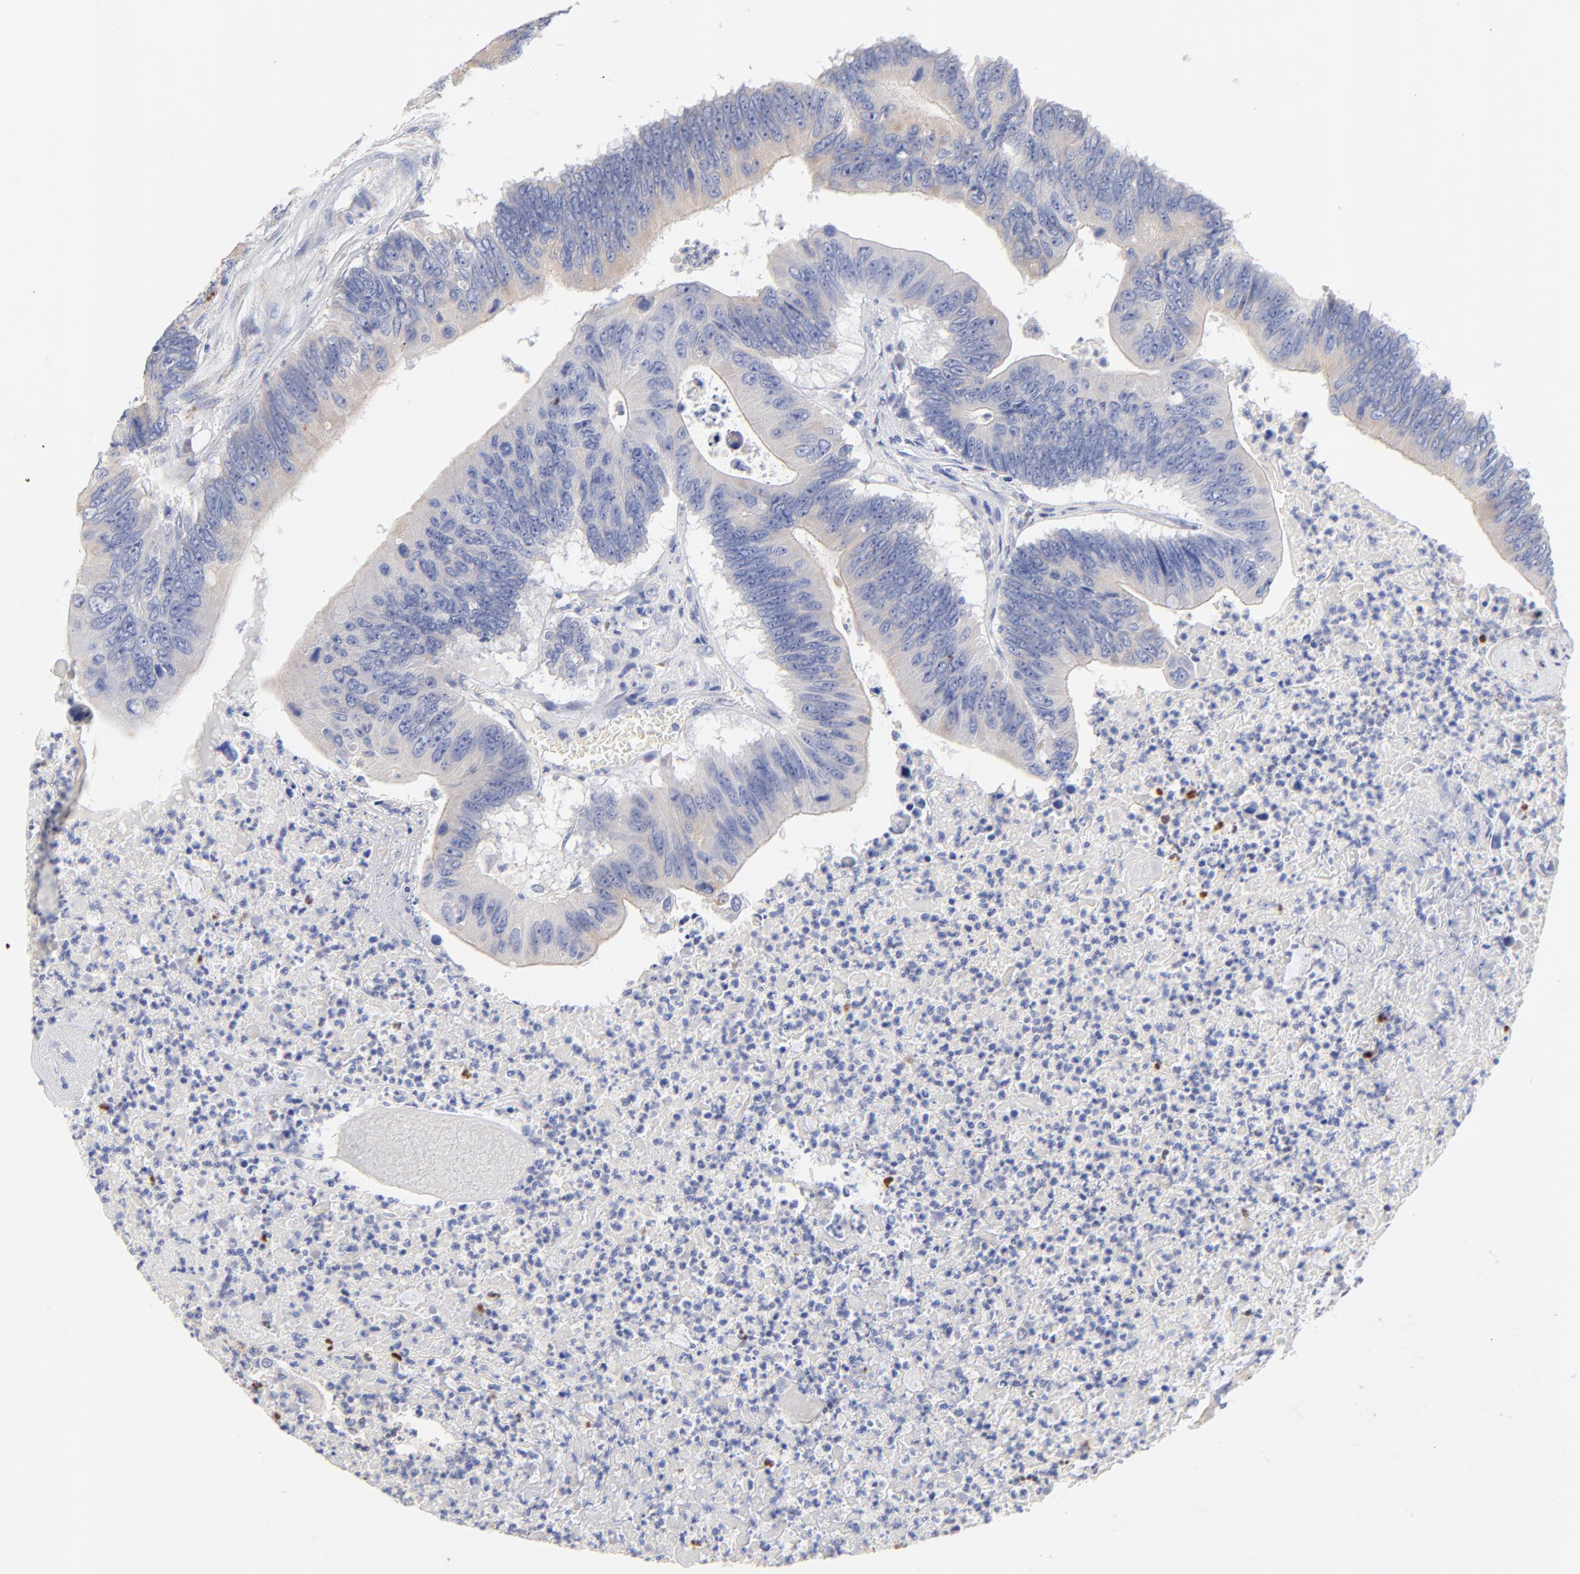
{"staining": {"intensity": "weak", "quantity": "<25%", "location": "cytoplasmic/membranous"}, "tissue": "colorectal cancer", "cell_type": "Tumor cells", "image_type": "cancer", "snomed": [{"axis": "morphology", "description": "Adenocarcinoma, NOS"}, {"axis": "topography", "description": "Colon"}], "caption": "Colorectal cancer stained for a protein using IHC shows no staining tumor cells.", "gene": "FBXO10", "patient": {"sex": "male", "age": 65}}